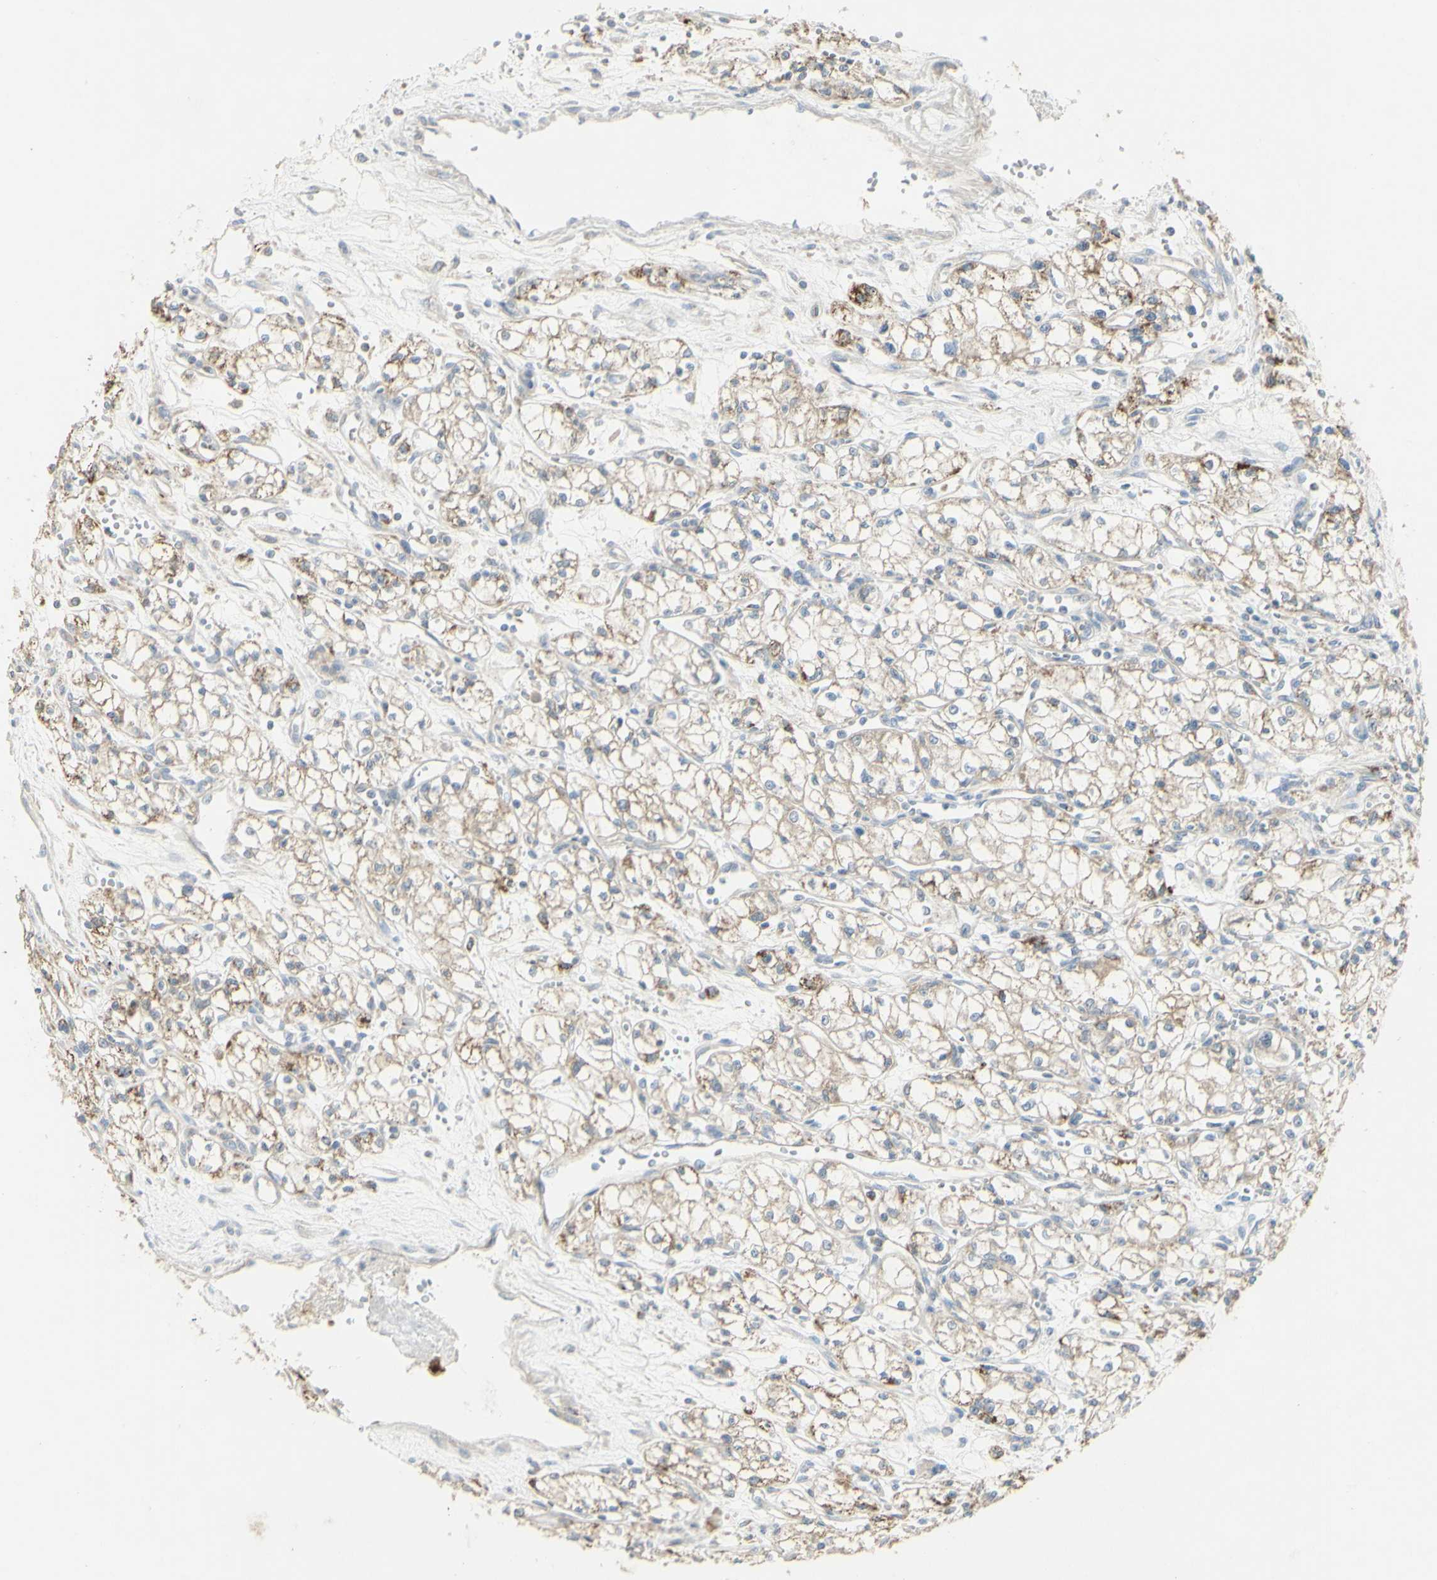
{"staining": {"intensity": "weak", "quantity": "25%-75%", "location": "cytoplasmic/membranous"}, "tissue": "renal cancer", "cell_type": "Tumor cells", "image_type": "cancer", "snomed": [{"axis": "morphology", "description": "Normal tissue, NOS"}, {"axis": "morphology", "description": "Adenocarcinoma, NOS"}, {"axis": "topography", "description": "Kidney"}], "caption": "Immunohistochemistry histopathology image of human renal cancer stained for a protein (brown), which shows low levels of weak cytoplasmic/membranous staining in approximately 25%-75% of tumor cells.", "gene": "CNTNAP1", "patient": {"sex": "male", "age": 59}}